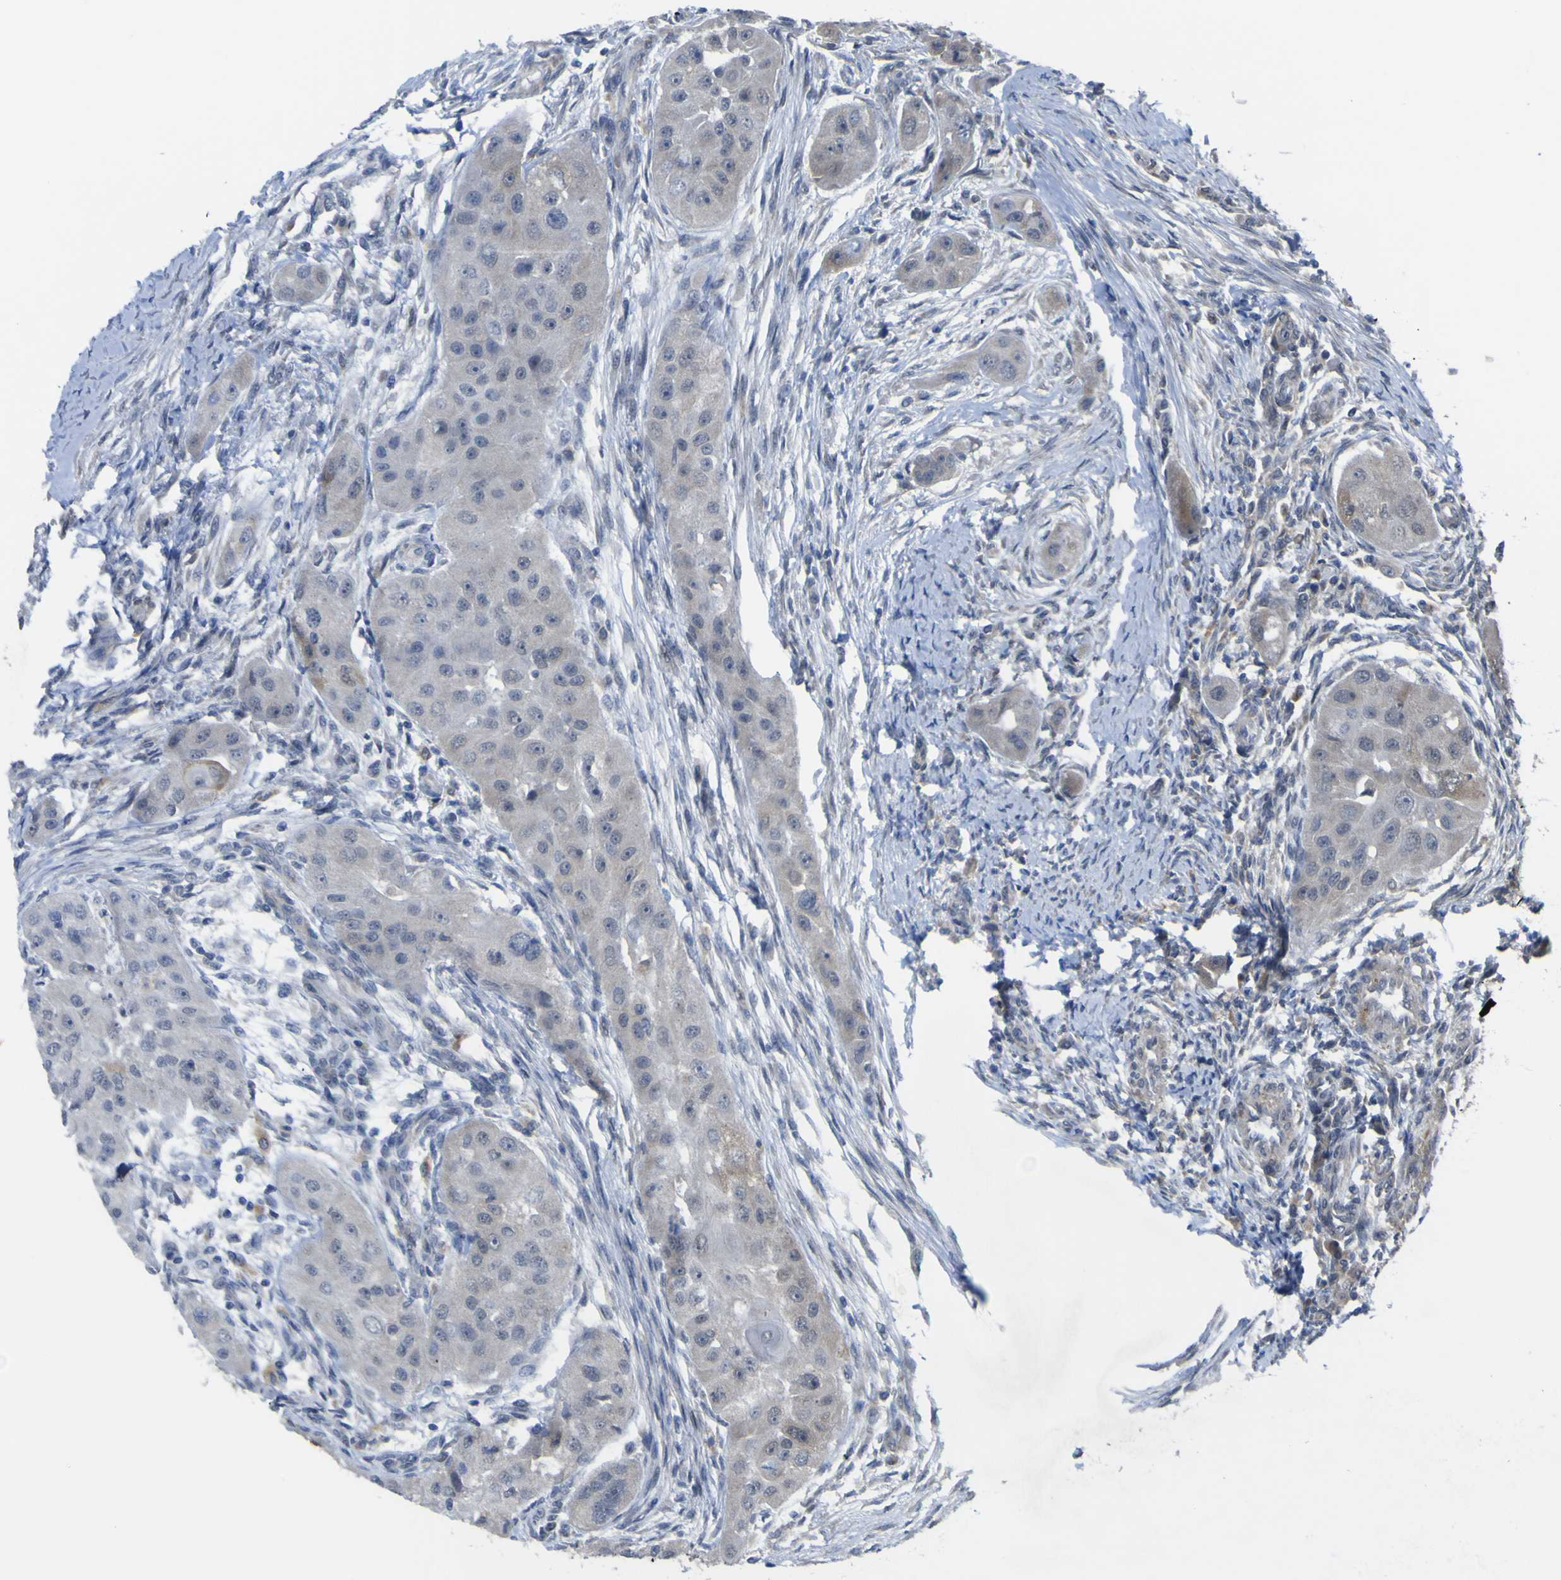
{"staining": {"intensity": "negative", "quantity": "none", "location": "none"}, "tissue": "head and neck cancer", "cell_type": "Tumor cells", "image_type": "cancer", "snomed": [{"axis": "morphology", "description": "Normal tissue, NOS"}, {"axis": "morphology", "description": "Squamous cell carcinoma, NOS"}, {"axis": "topography", "description": "Skeletal muscle"}, {"axis": "topography", "description": "Head-Neck"}], "caption": "This photomicrograph is of head and neck cancer stained with IHC to label a protein in brown with the nuclei are counter-stained blue. There is no staining in tumor cells.", "gene": "TNFRSF11A", "patient": {"sex": "male", "age": 51}}